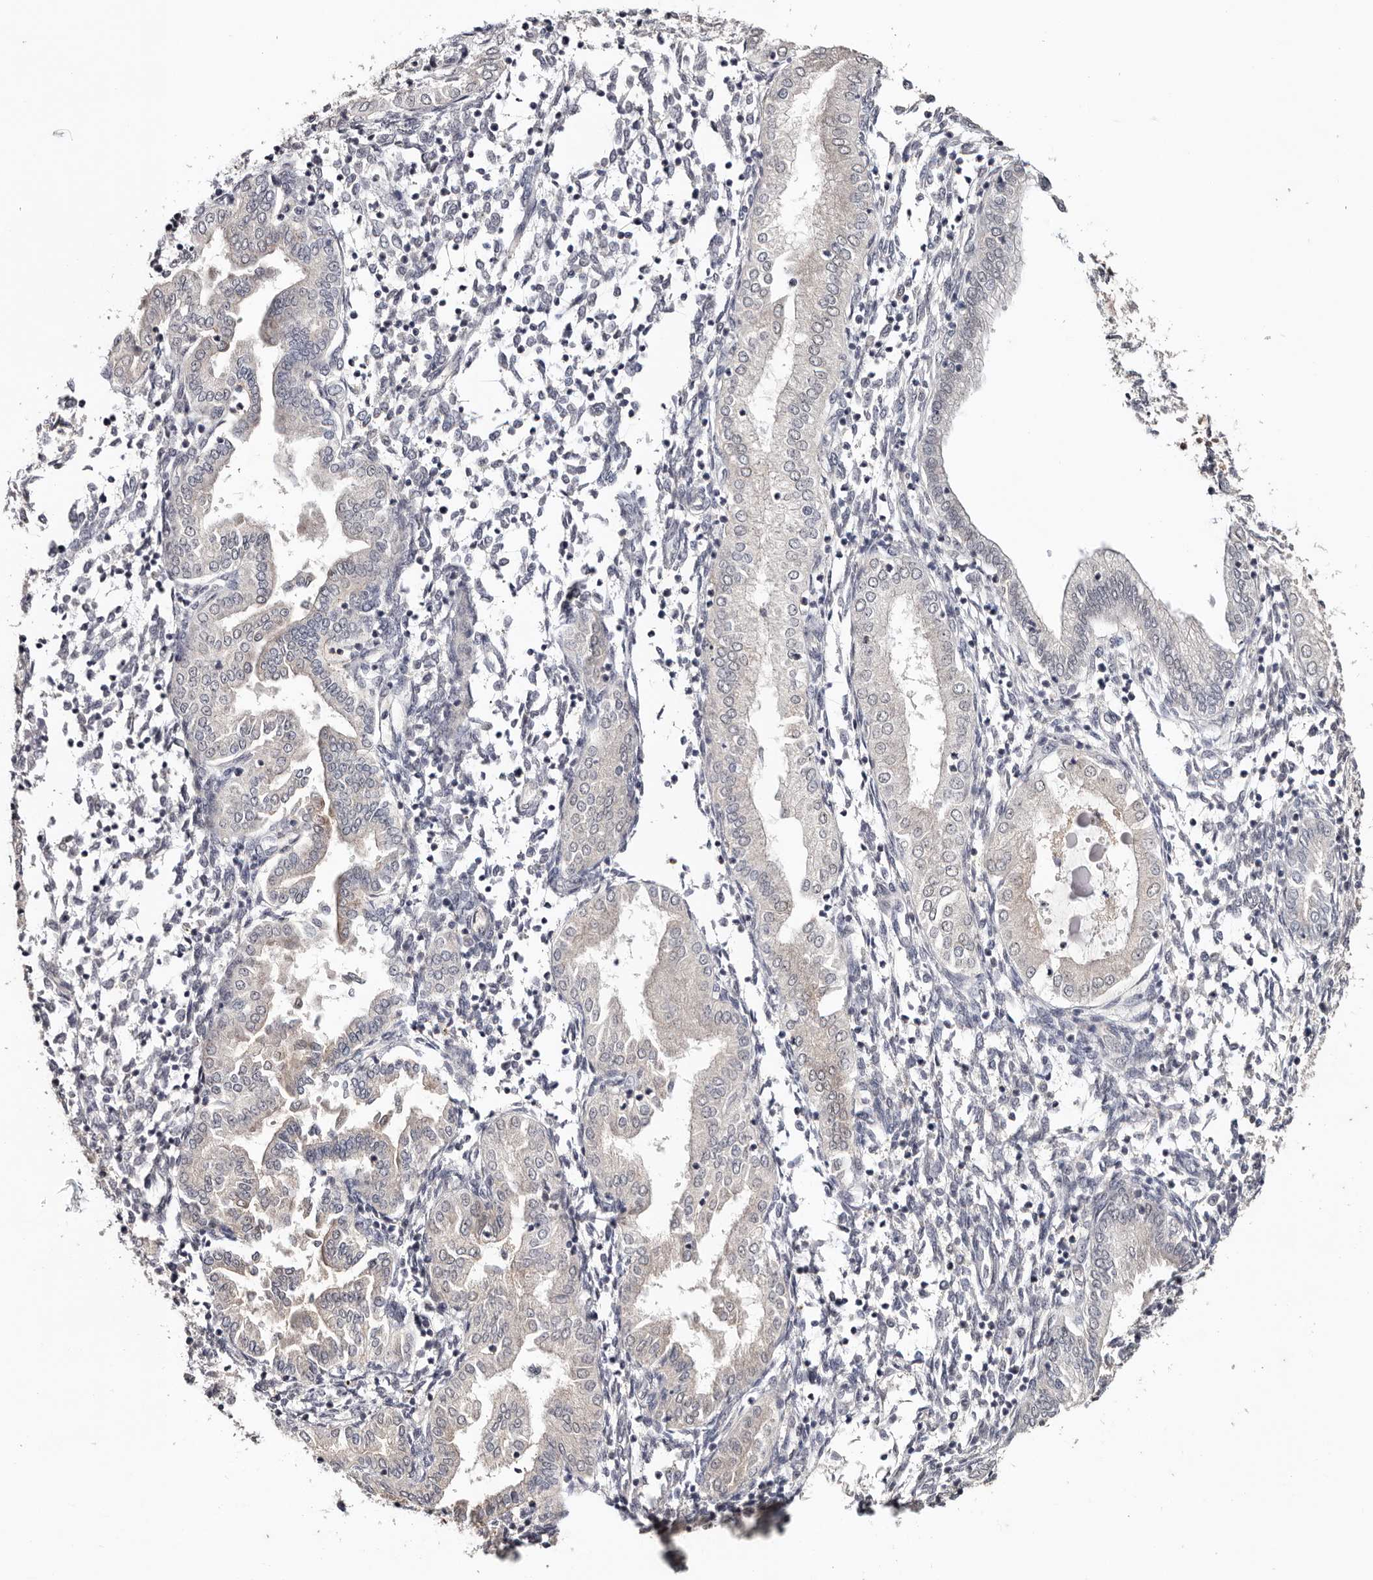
{"staining": {"intensity": "negative", "quantity": "none", "location": "none"}, "tissue": "endometrium", "cell_type": "Cells in endometrial stroma", "image_type": "normal", "snomed": [{"axis": "morphology", "description": "Normal tissue, NOS"}, {"axis": "topography", "description": "Endometrium"}], "caption": "The image displays no staining of cells in endometrial stroma in benign endometrium.", "gene": "TYW3", "patient": {"sex": "female", "age": 53}}